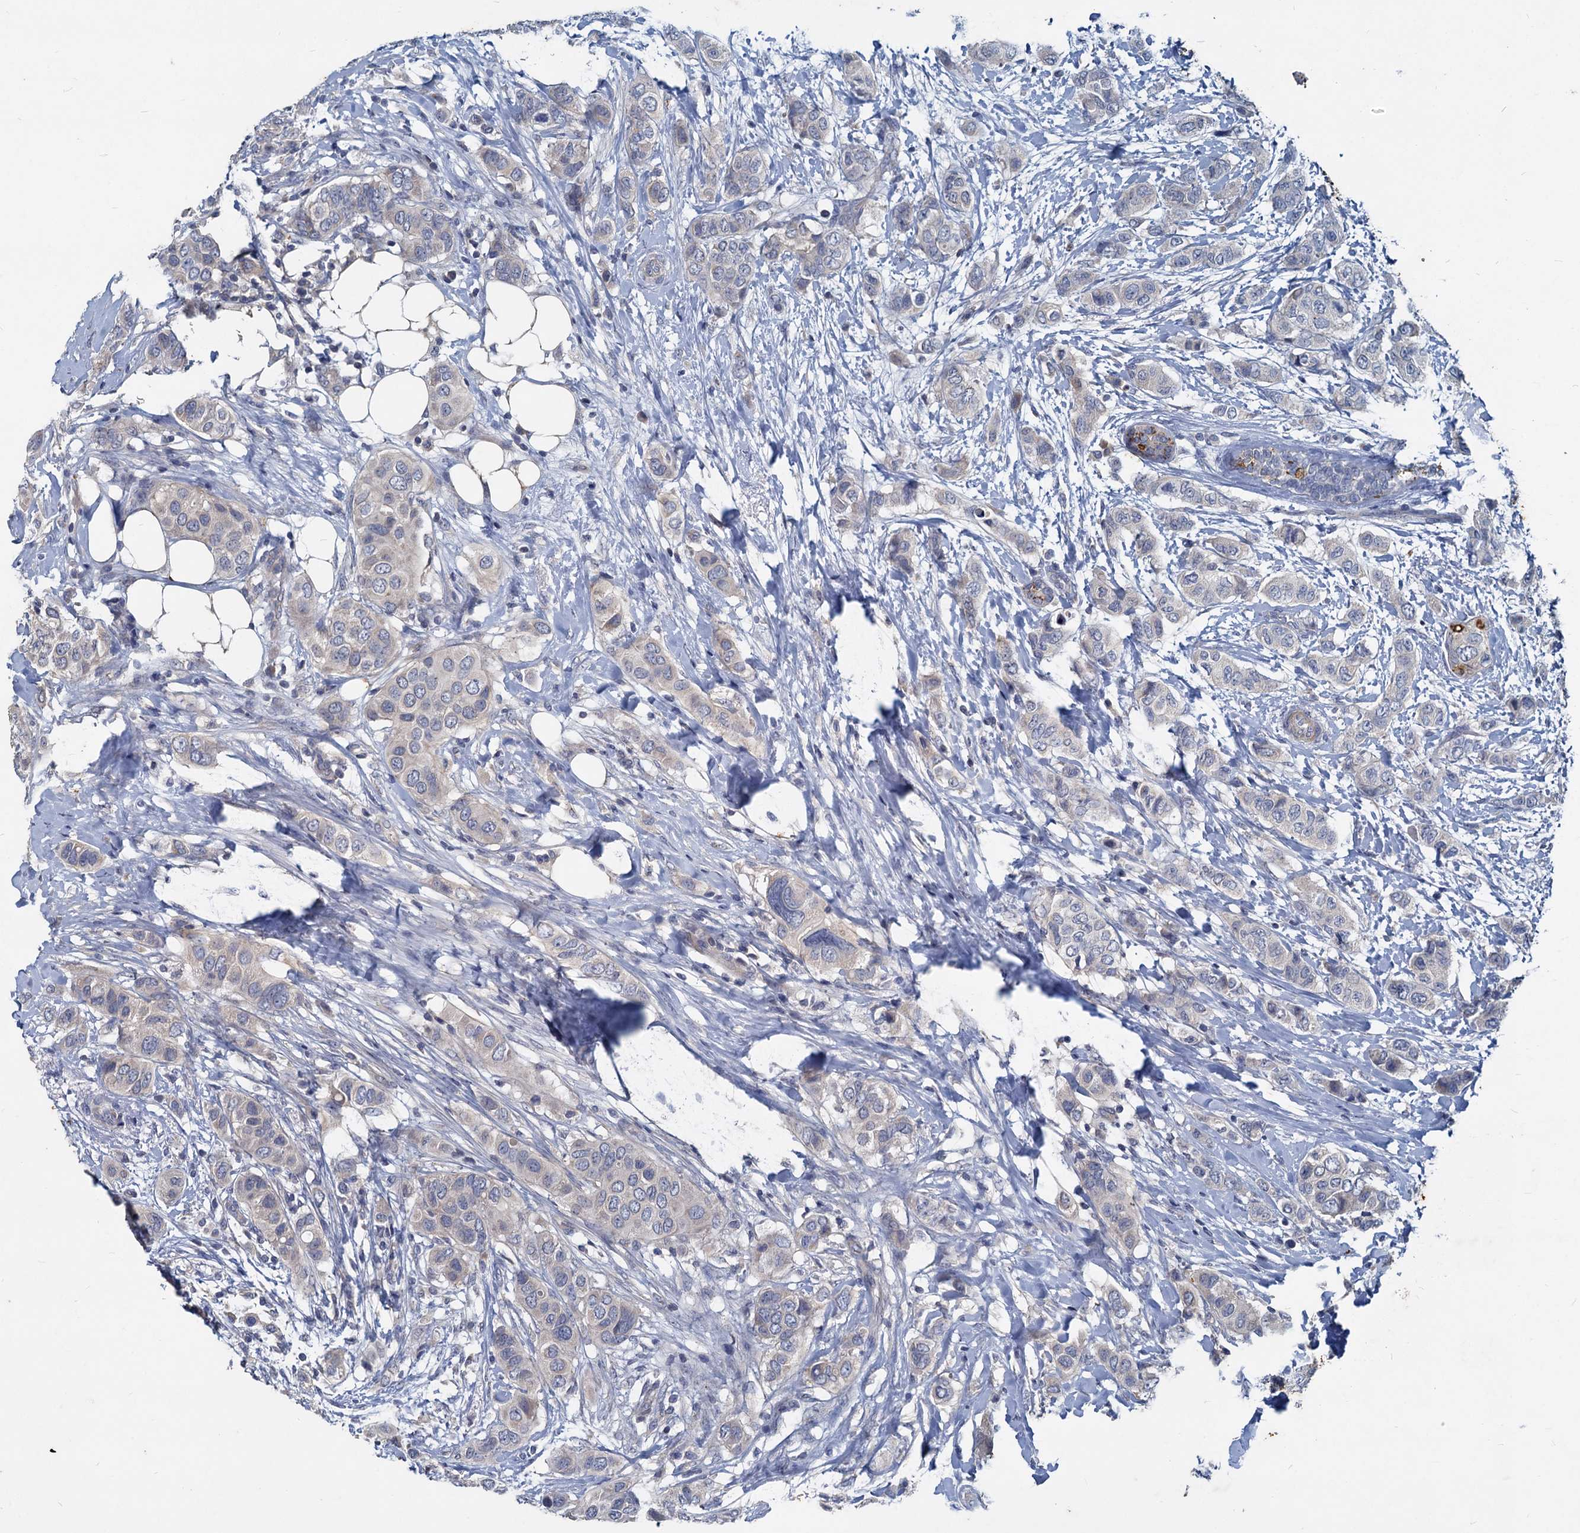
{"staining": {"intensity": "negative", "quantity": "none", "location": "none"}, "tissue": "breast cancer", "cell_type": "Tumor cells", "image_type": "cancer", "snomed": [{"axis": "morphology", "description": "Lobular carcinoma"}, {"axis": "topography", "description": "Breast"}], "caption": "Immunohistochemistry micrograph of human breast cancer stained for a protein (brown), which displays no staining in tumor cells. (DAB (3,3'-diaminobenzidine) IHC visualized using brightfield microscopy, high magnification).", "gene": "SLC2A7", "patient": {"sex": "female", "age": 51}}